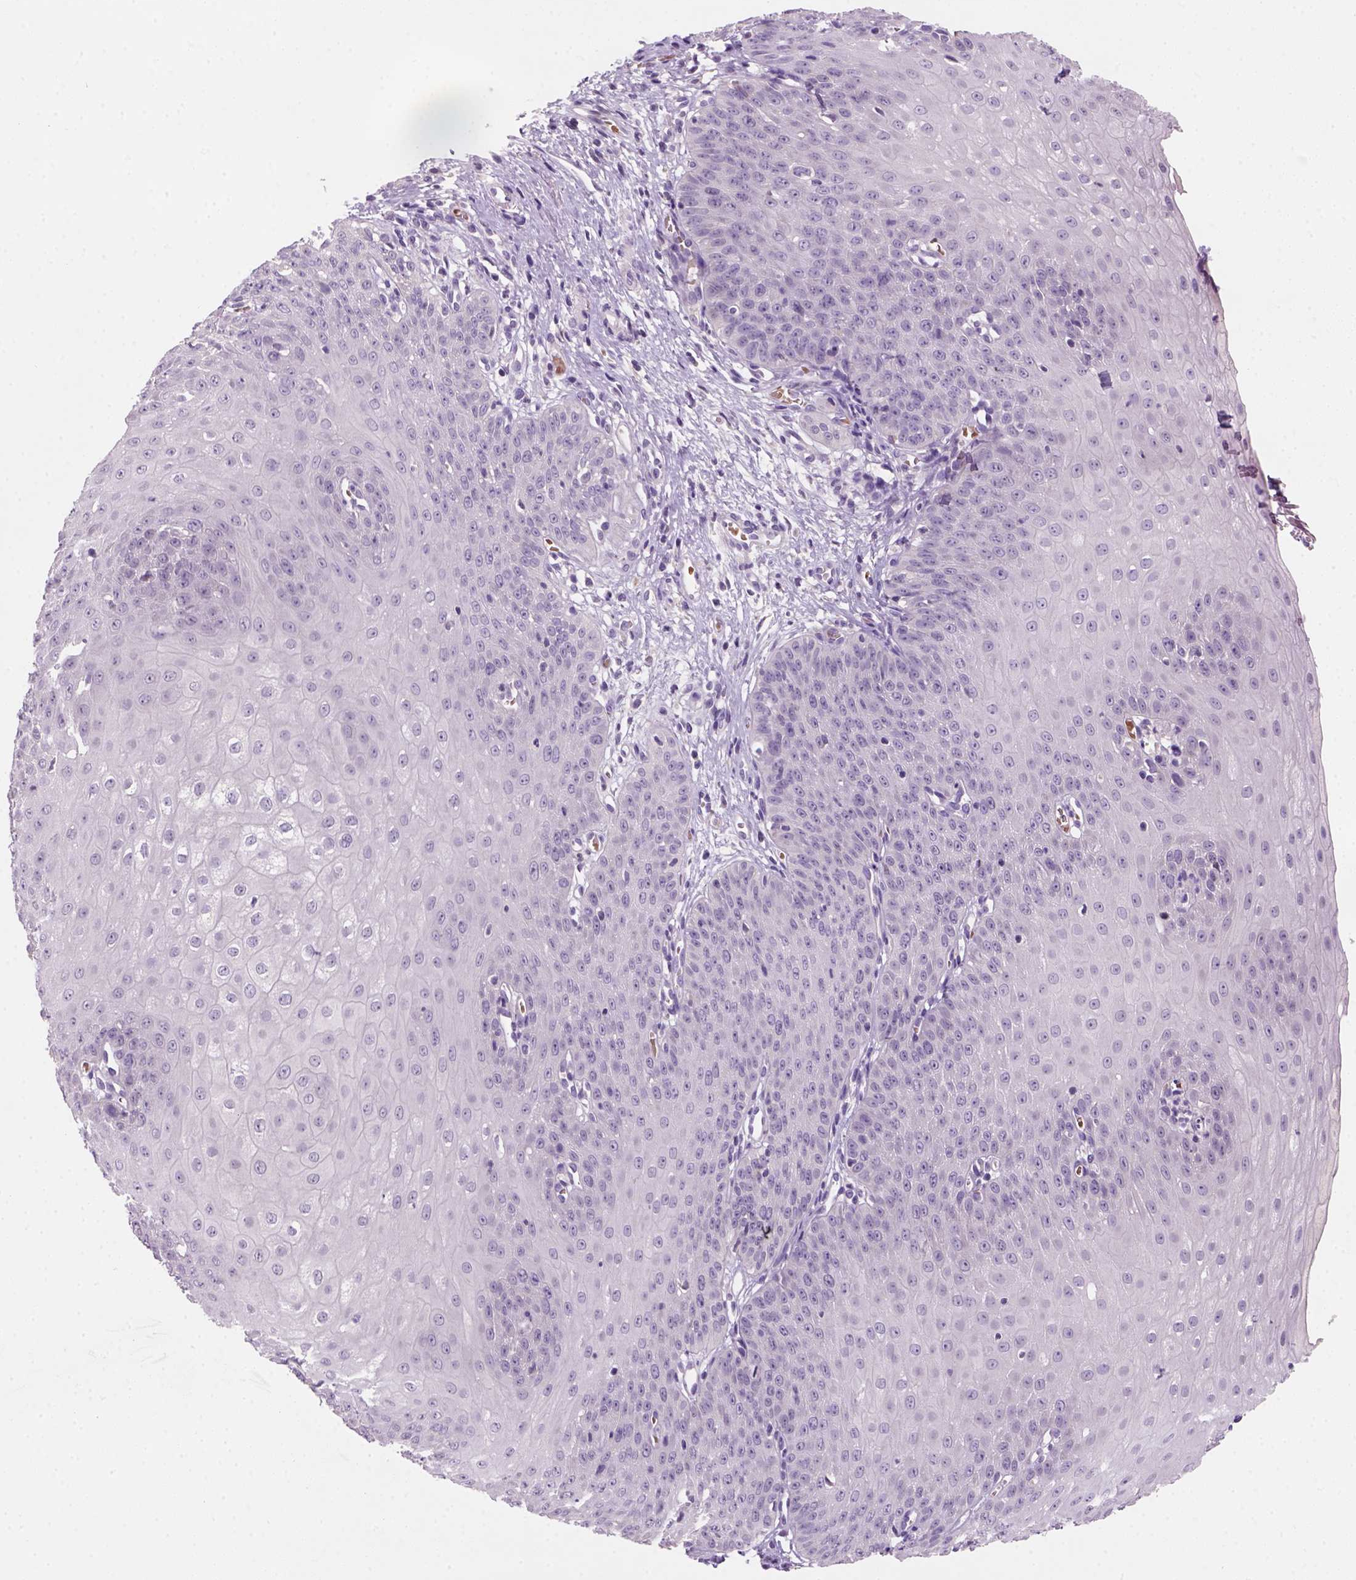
{"staining": {"intensity": "negative", "quantity": "none", "location": "none"}, "tissue": "esophagus", "cell_type": "Squamous epithelial cells", "image_type": "normal", "snomed": [{"axis": "morphology", "description": "Normal tissue, NOS"}, {"axis": "topography", "description": "Esophagus"}], "caption": "Histopathology image shows no significant protein positivity in squamous epithelial cells of normal esophagus.", "gene": "ZMAT4", "patient": {"sex": "male", "age": 71}}